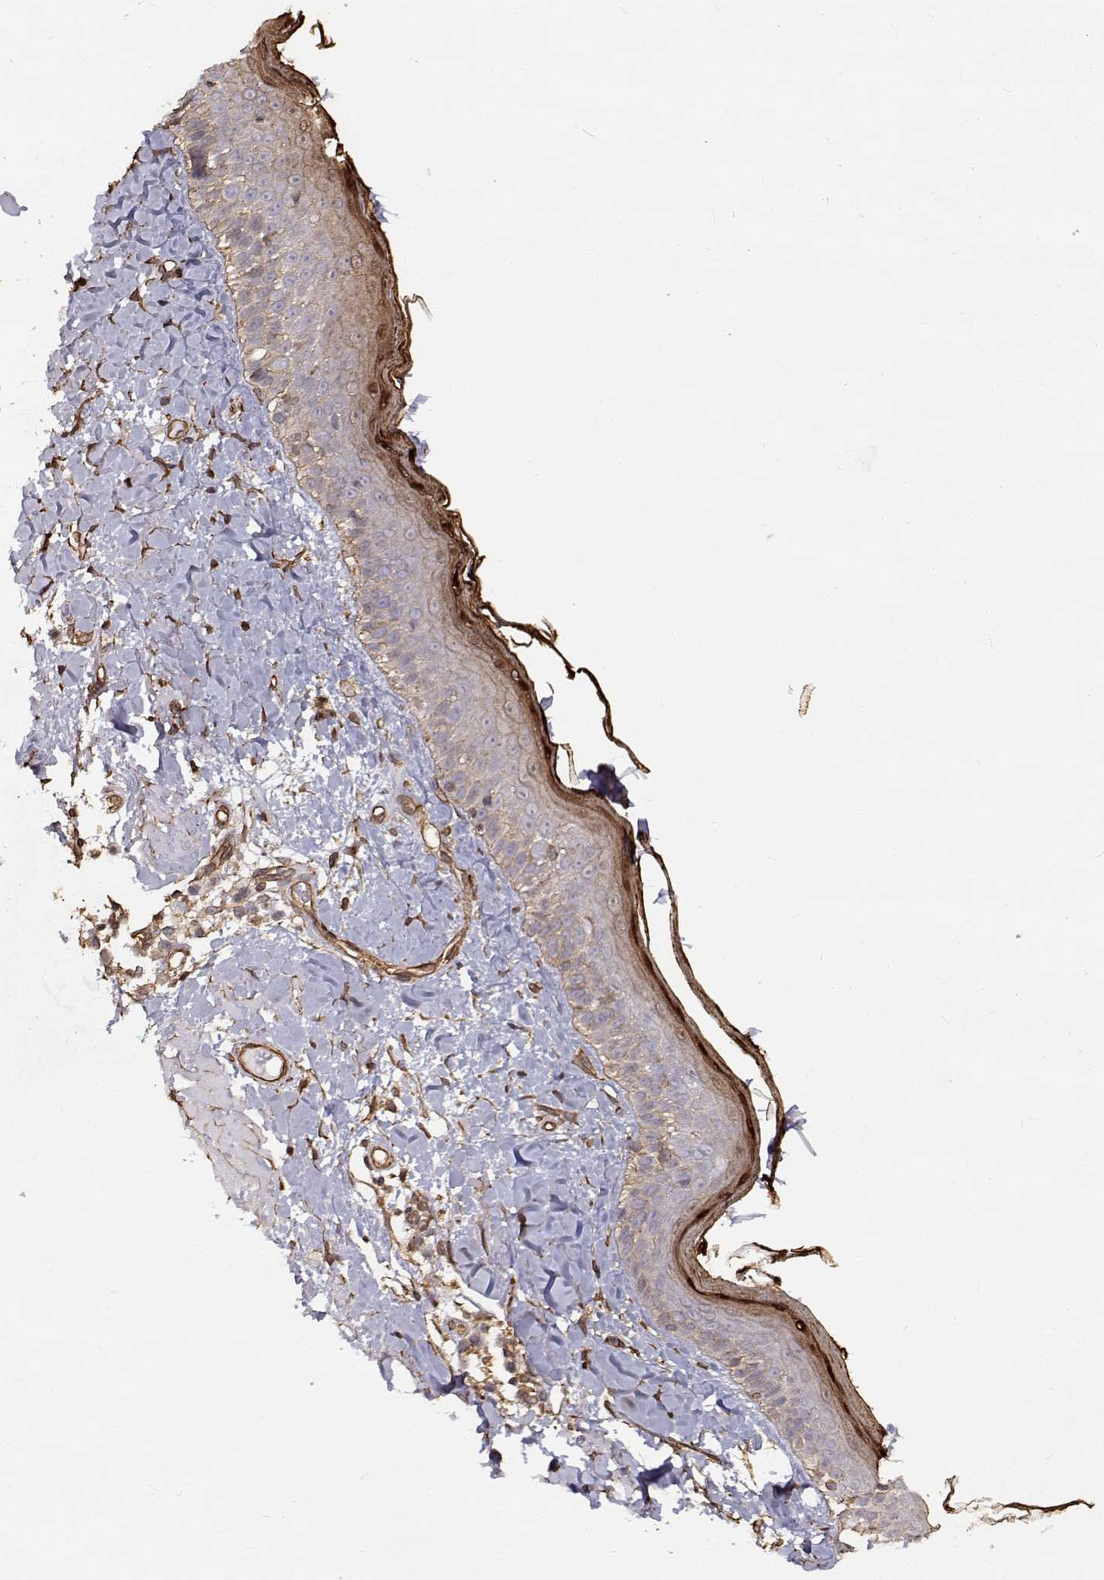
{"staining": {"intensity": "weak", "quantity": ">75%", "location": "cytoplasmic/membranous"}, "tissue": "skin", "cell_type": "Fibroblasts", "image_type": "normal", "snomed": [{"axis": "morphology", "description": "Normal tissue, NOS"}, {"axis": "topography", "description": "Skin"}], "caption": "The immunohistochemical stain labels weak cytoplasmic/membranous expression in fibroblasts of unremarkable skin. (IHC, brightfield microscopy, high magnification).", "gene": "GSDMA", "patient": {"sex": "male", "age": 73}}